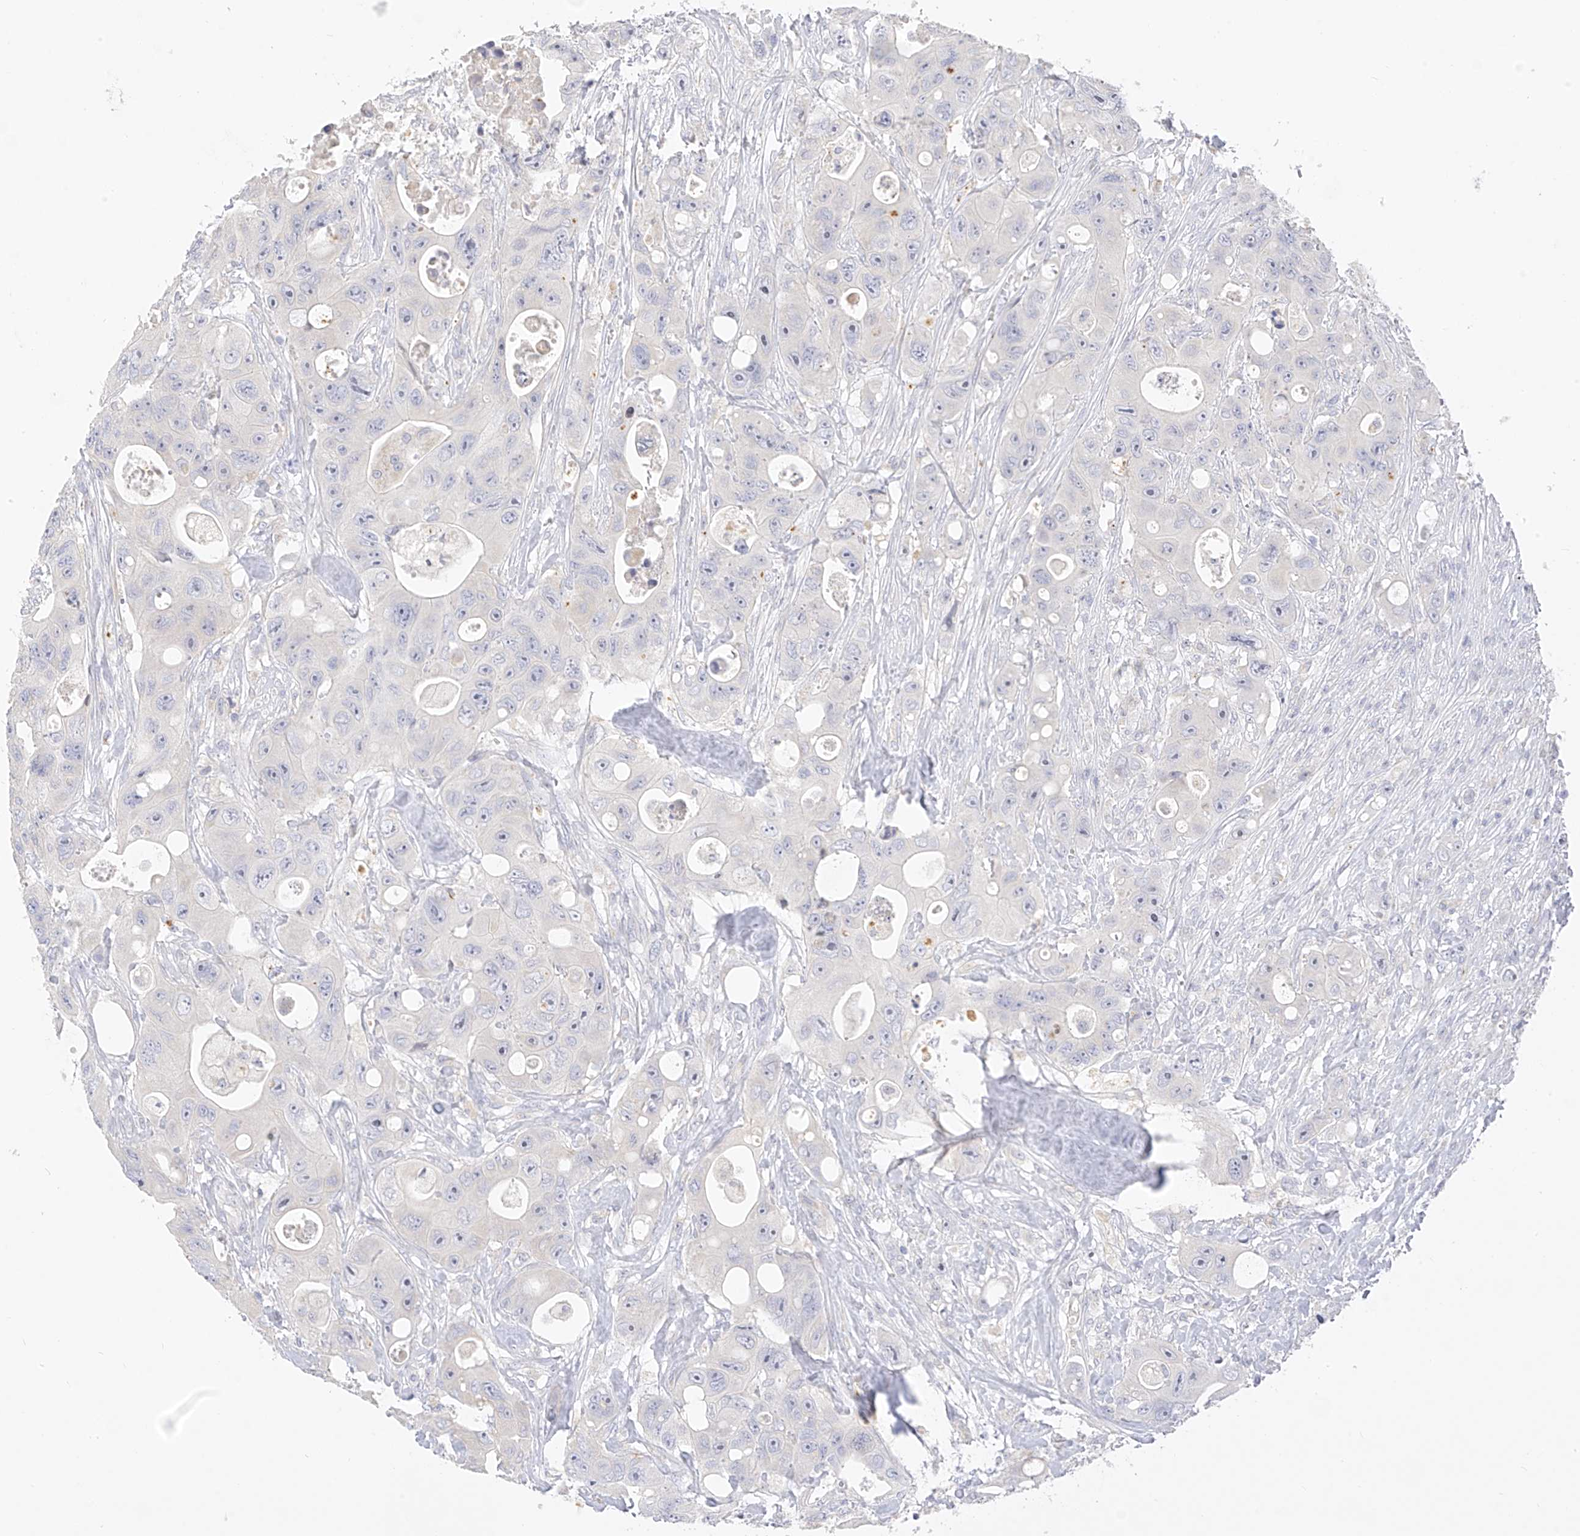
{"staining": {"intensity": "negative", "quantity": "none", "location": "none"}, "tissue": "colorectal cancer", "cell_type": "Tumor cells", "image_type": "cancer", "snomed": [{"axis": "morphology", "description": "Adenocarcinoma, NOS"}, {"axis": "topography", "description": "Colon"}], "caption": "High power microscopy histopathology image of an immunohistochemistry micrograph of colorectal adenocarcinoma, revealing no significant positivity in tumor cells.", "gene": "ZNF404", "patient": {"sex": "female", "age": 46}}